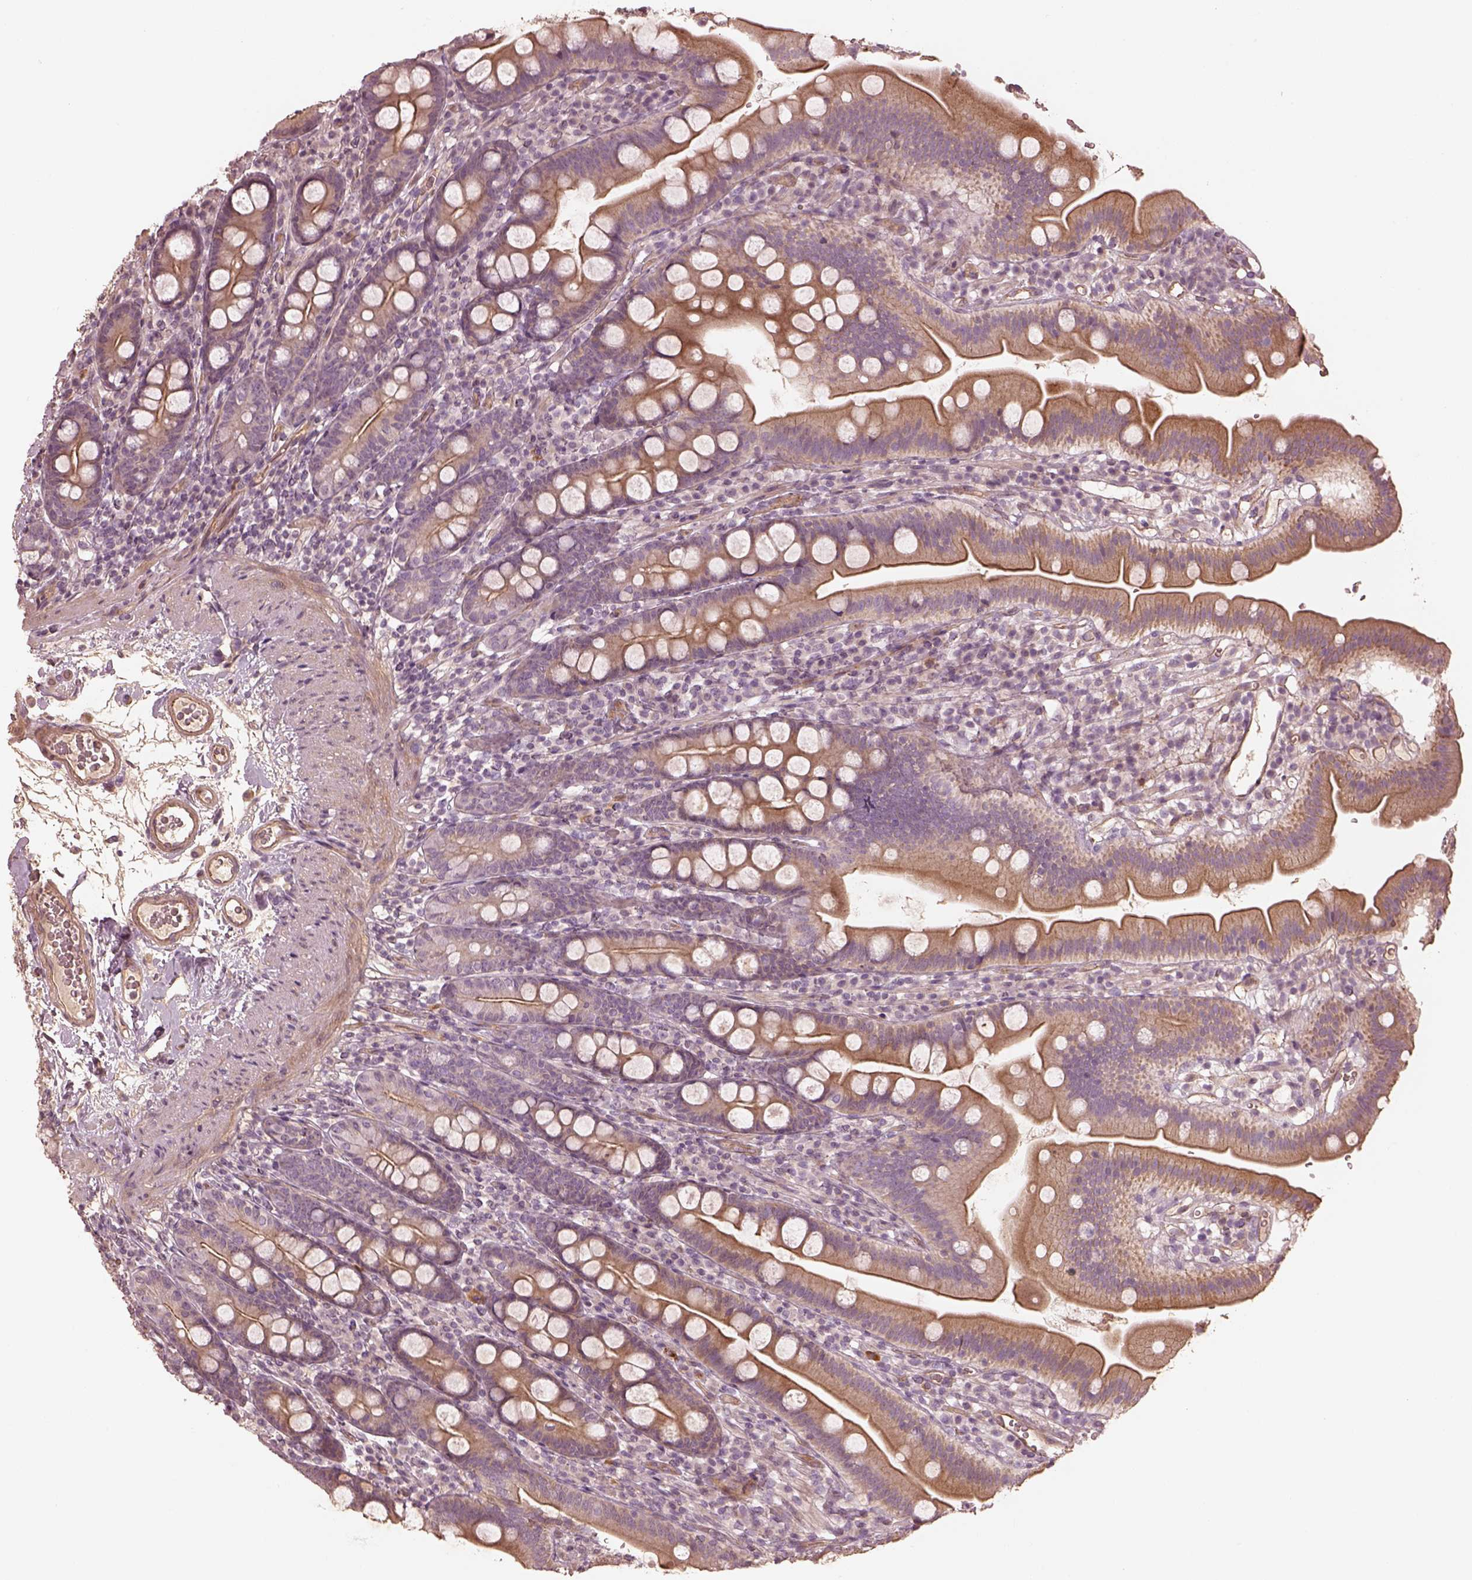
{"staining": {"intensity": "moderate", "quantity": ">75%", "location": "cytoplasmic/membranous"}, "tissue": "duodenum", "cell_type": "Glandular cells", "image_type": "normal", "snomed": [{"axis": "morphology", "description": "Normal tissue, NOS"}, {"axis": "topography", "description": "Duodenum"}], "caption": "Duodenum stained with IHC shows moderate cytoplasmic/membranous positivity in about >75% of glandular cells.", "gene": "OTOGL", "patient": {"sex": "female", "age": 67}}